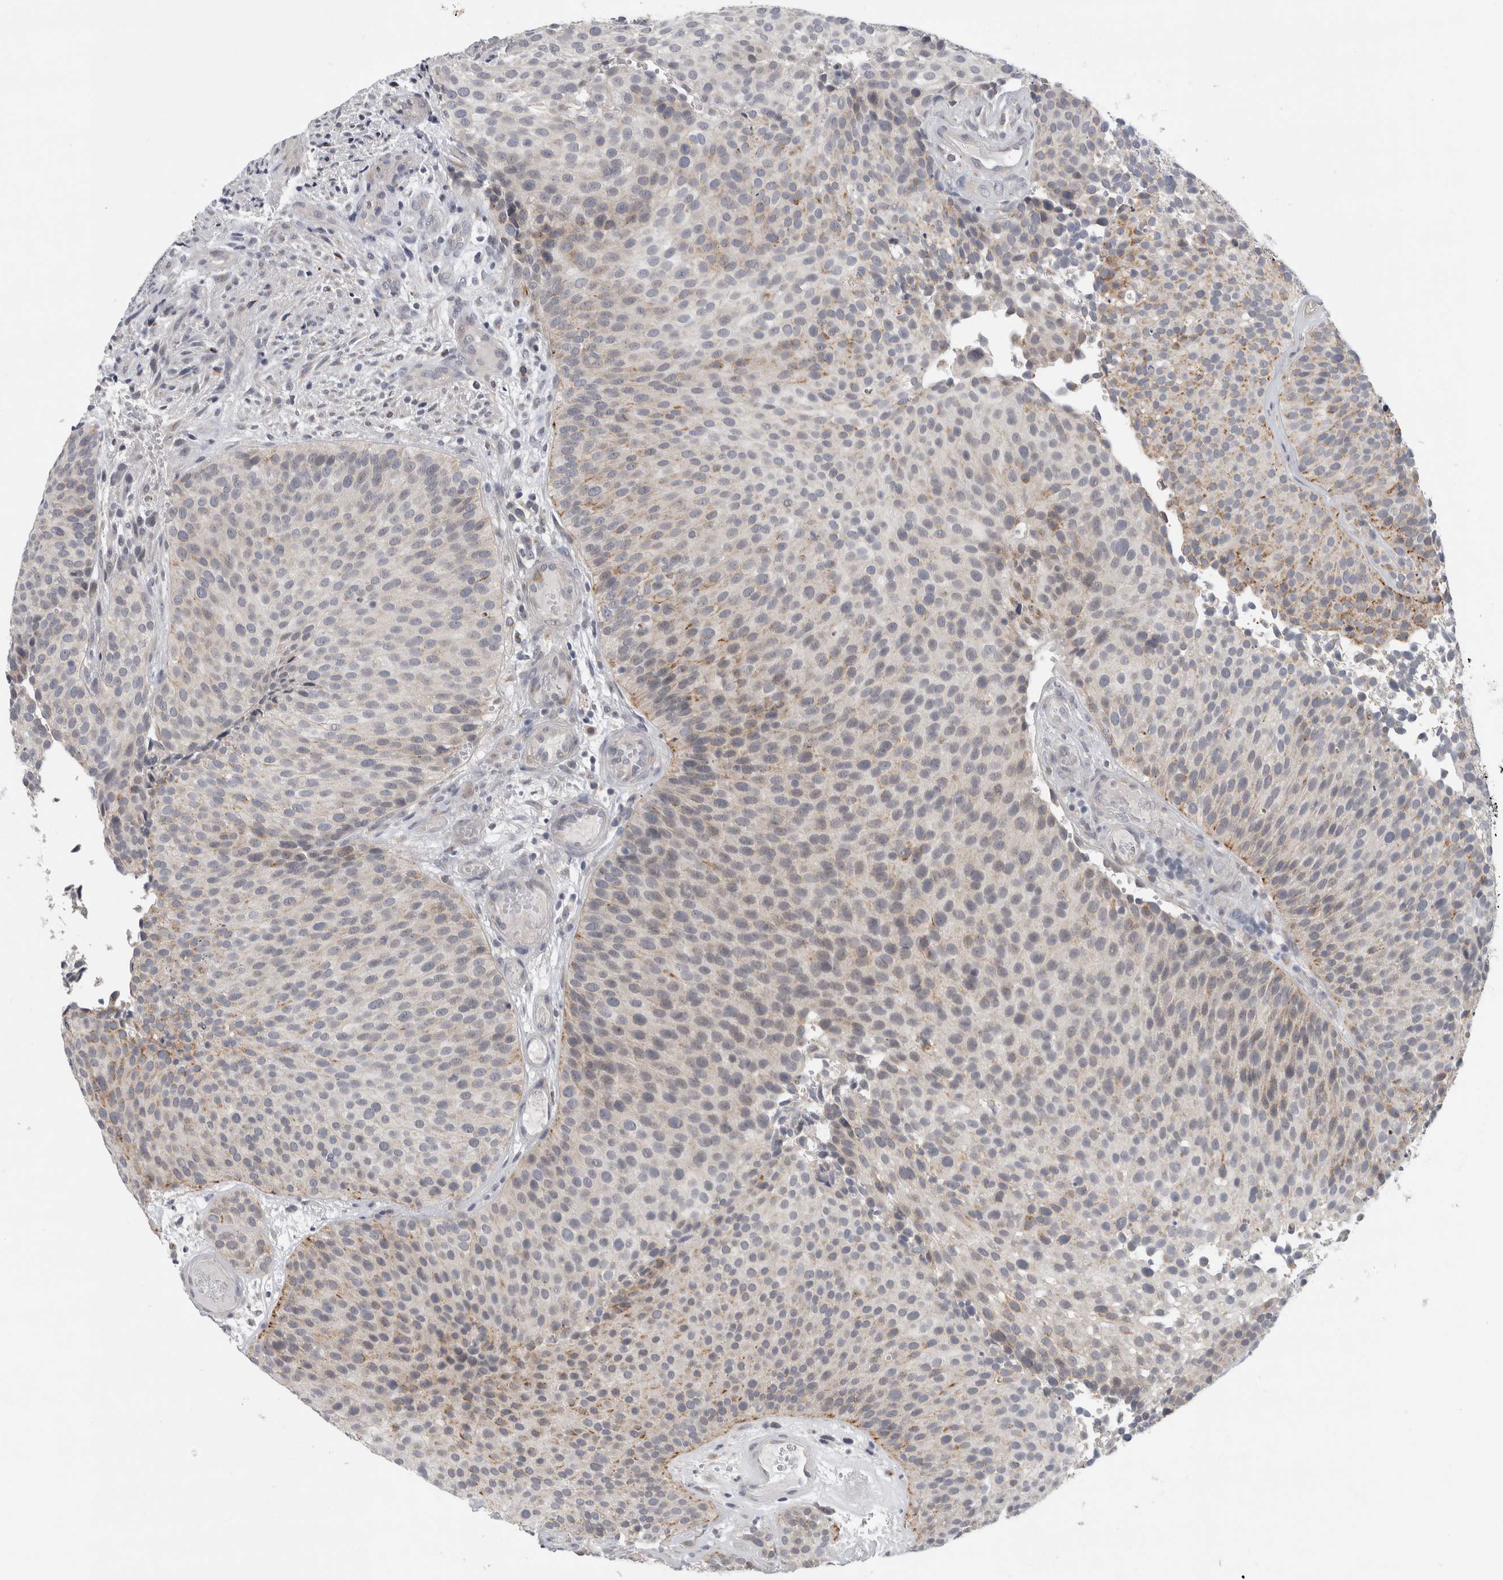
{"staining": {"intensity": "moderate", "quantity": "<25%", "location": "cytoplasmic/membranous"}, "tissue": "urothelial cancer", "cell_type": "Tumor cells", "image_type": "cancer", "snomed": [{"axis": "morphology", "description": "Urothelial carcinoma, Low grade"}, {"axis": "topography", "description": "Urinary bladder"}], "caption": "Immunohistochemistry photomicrograph of neoplastic tissue: urothelial carcinoma (low-grade) stained using immunohistochemistry (IHC) demonstrates low levels of moderate protein expression localized specifically in the cytoplasmic/membranous of tumor cells, appearing as a cytoplasmic/membranous brown color.", "gene": "MGAT1", "patient": {"sex": "male", "age": 86}}